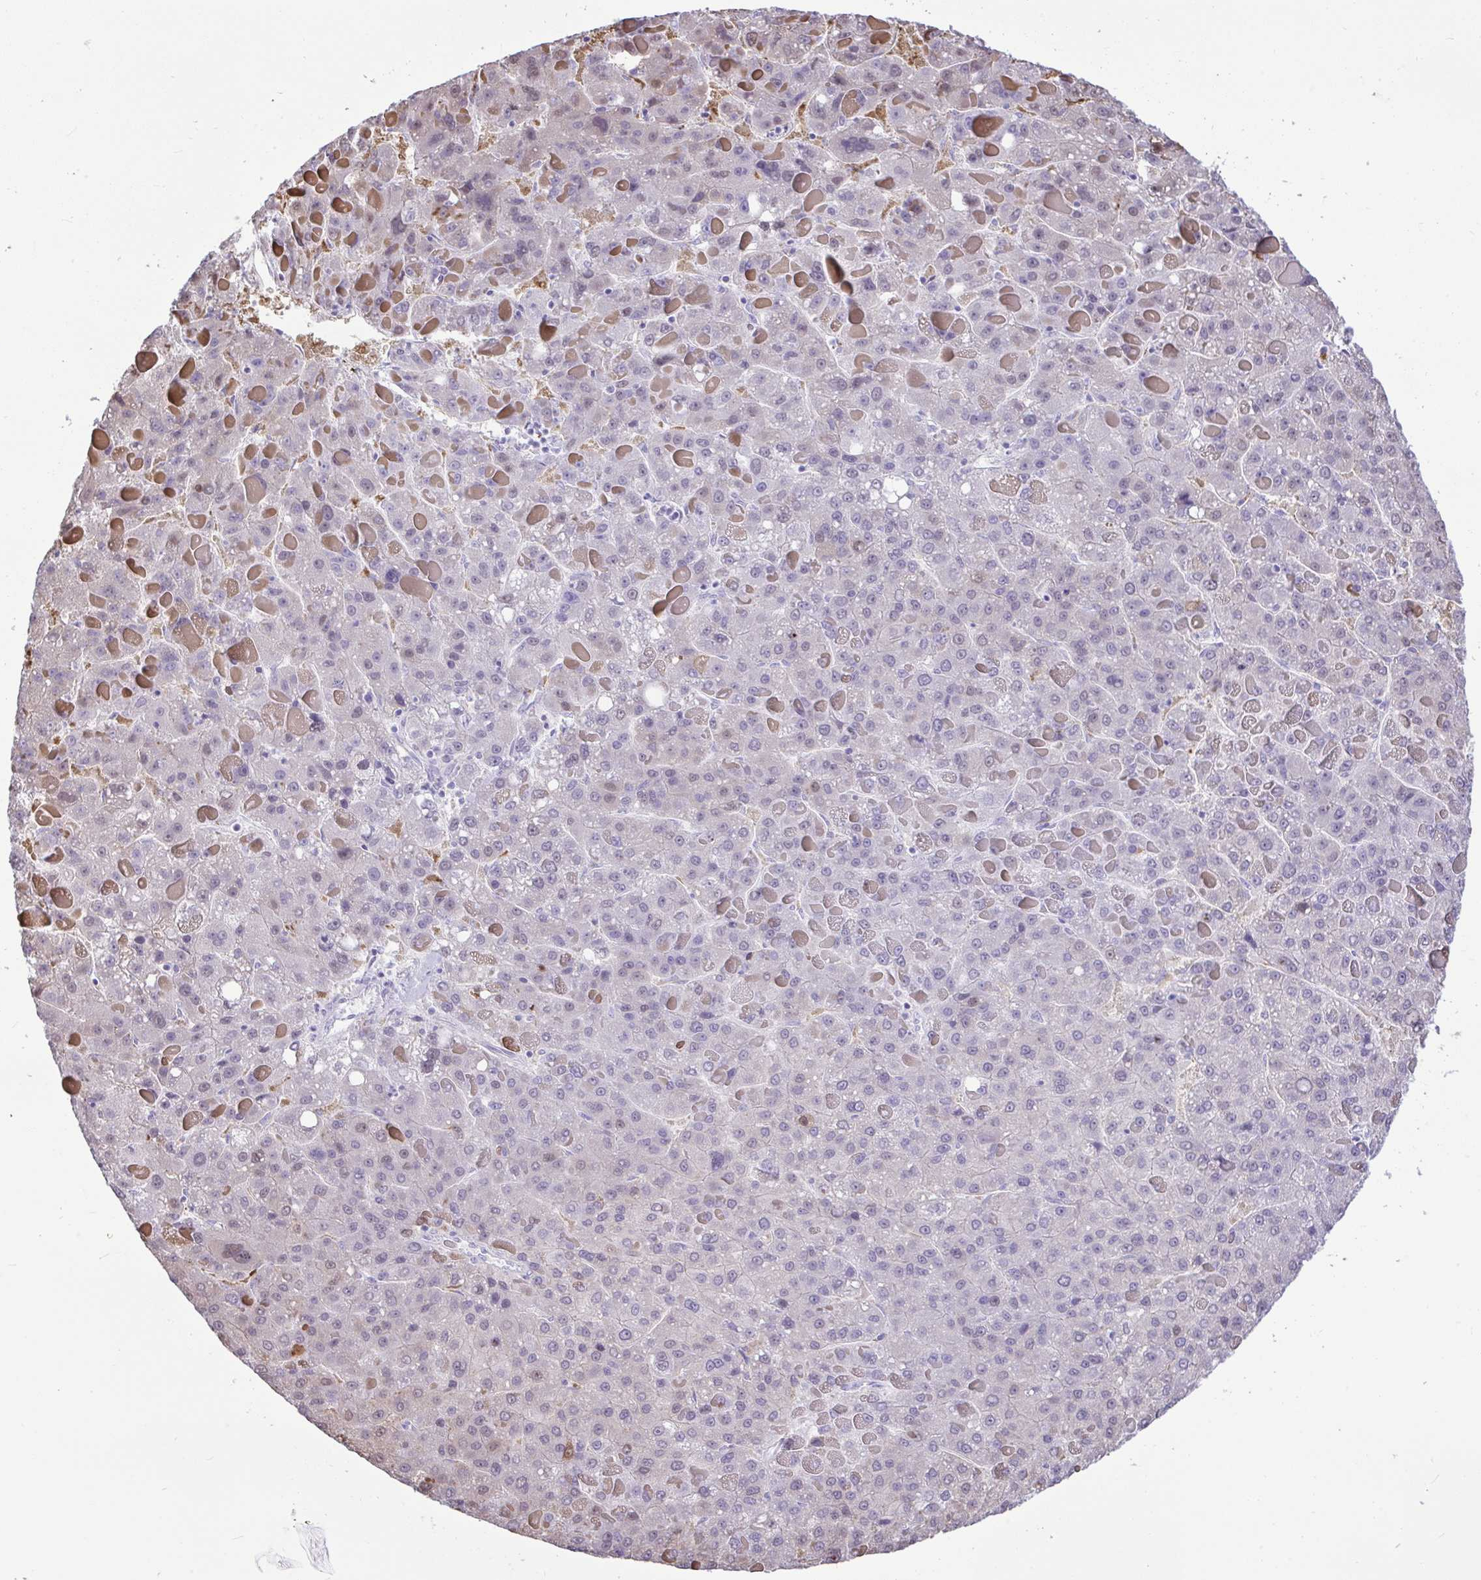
{"staining": {"intensity": "negative", "quantity": "none", "location": "none"}, "tissue": "liver cancer", "cell_type": "Tumor cells", "image_type": "cancer", "snomed": [{"axis": "morphology", "description": "Carcinoma, Hepatocellular, NOS"}, {"axis": "topography", "description": "Liver"}], "caption": "High power microscopy image of an IHC photomicrograph of liver cancer (hepatocellular carcinoma), revealing no significant expression in tumor cells.", "gene": "ZNF485", "patient": {"sex": "female", "age": 82}}